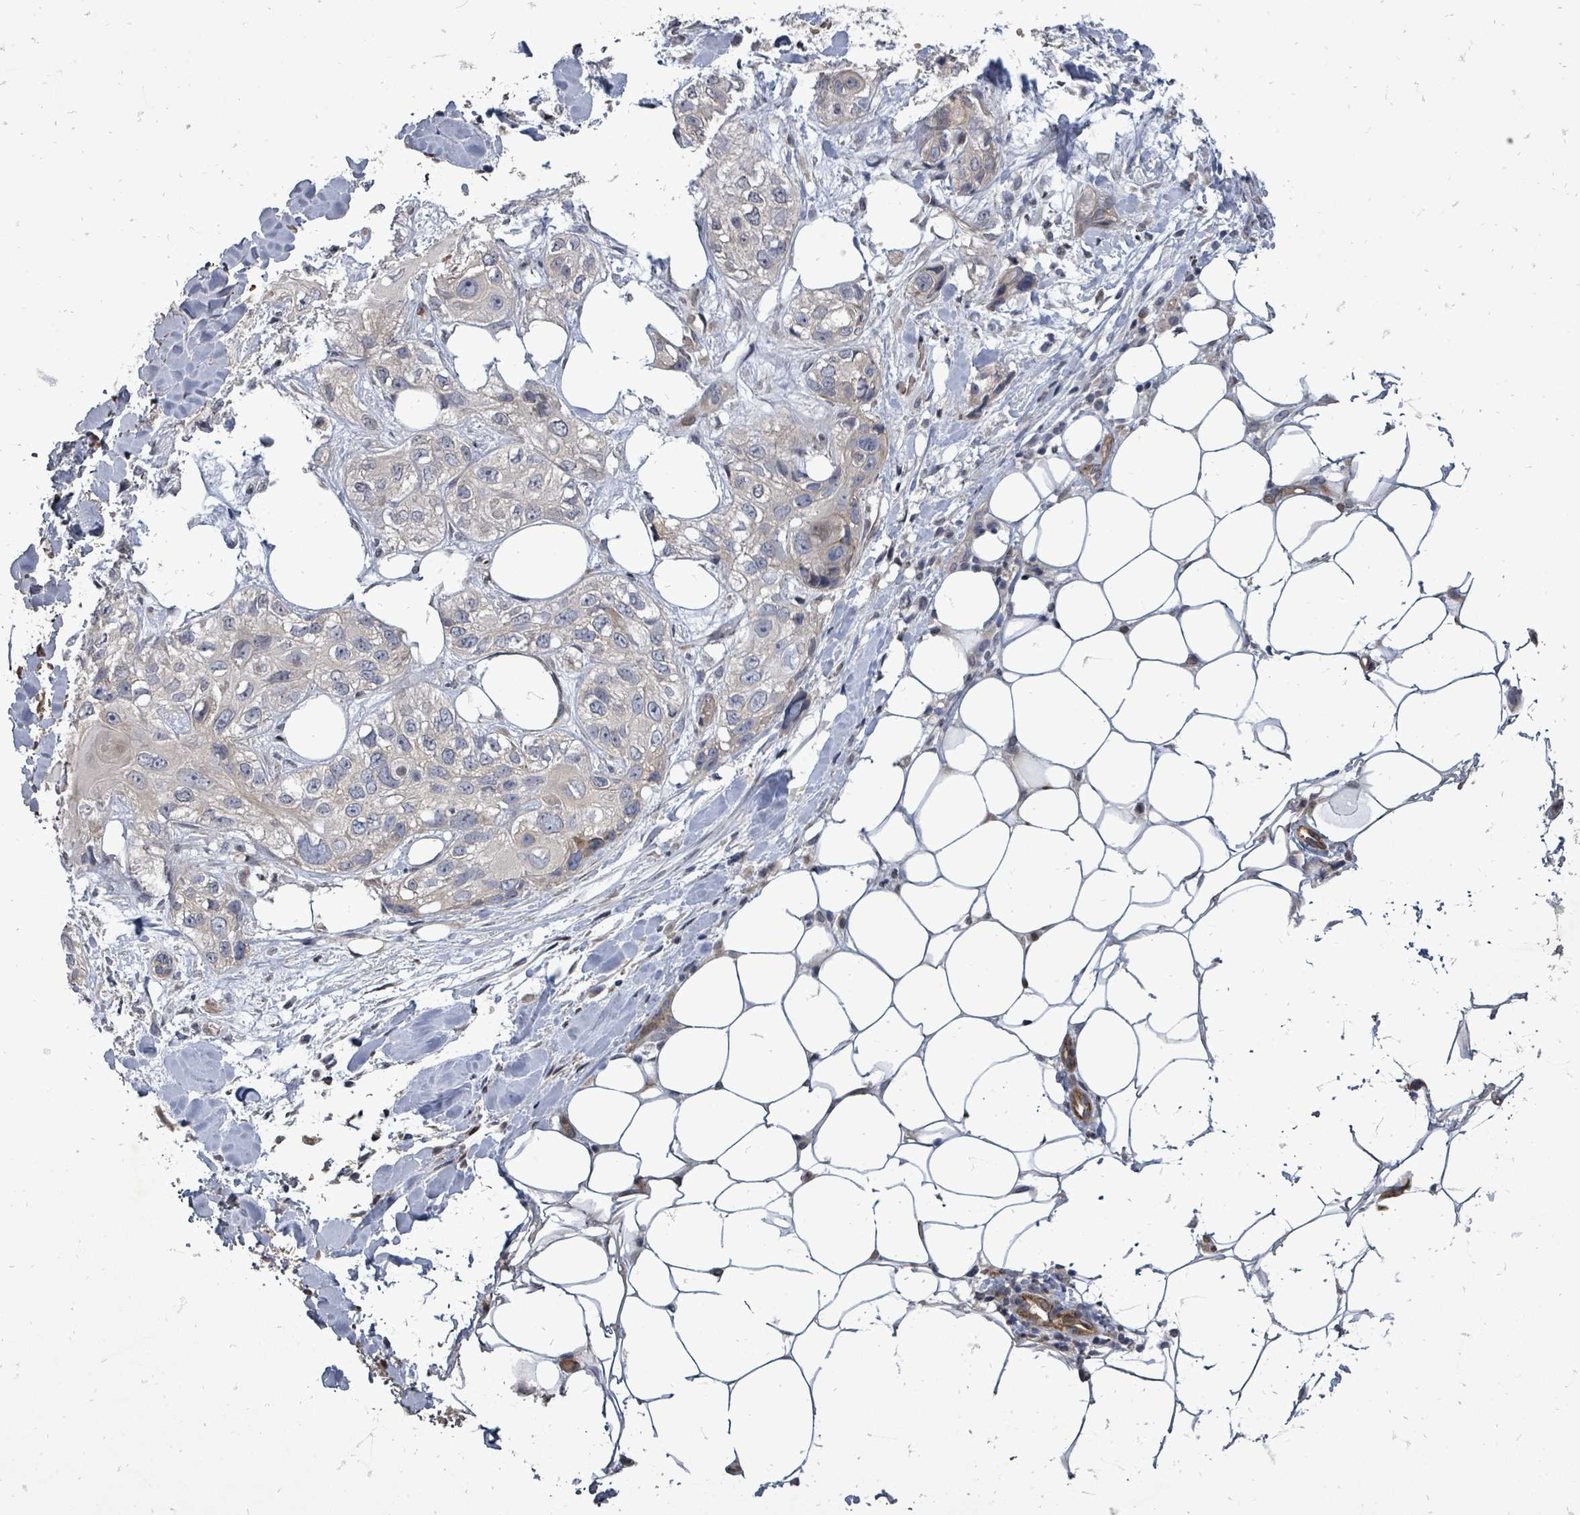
{"staining": {"intensity": "negative", "quantity": "none", "location": "none"}, "tissue": "skin cancer", "cell_type": "Tumor cells", "image_type": "cancer", "snomed": [{"axis": "morphology", "description": "Normal tissue, NOS"}, {"axis": "morphology", "description": "Squamous cell carcinoma, NOS"}, {"axis": "topography", "description": "Skin"}], "caption": "Immunohistochemistry histopathology image of human skin cancer (squamous cell carcinoma) stained for a protein (brown), which reveals no expression in tumor cells.", "gene": "RALGAPB", "patient": {"sex": "male", "age": 72}}